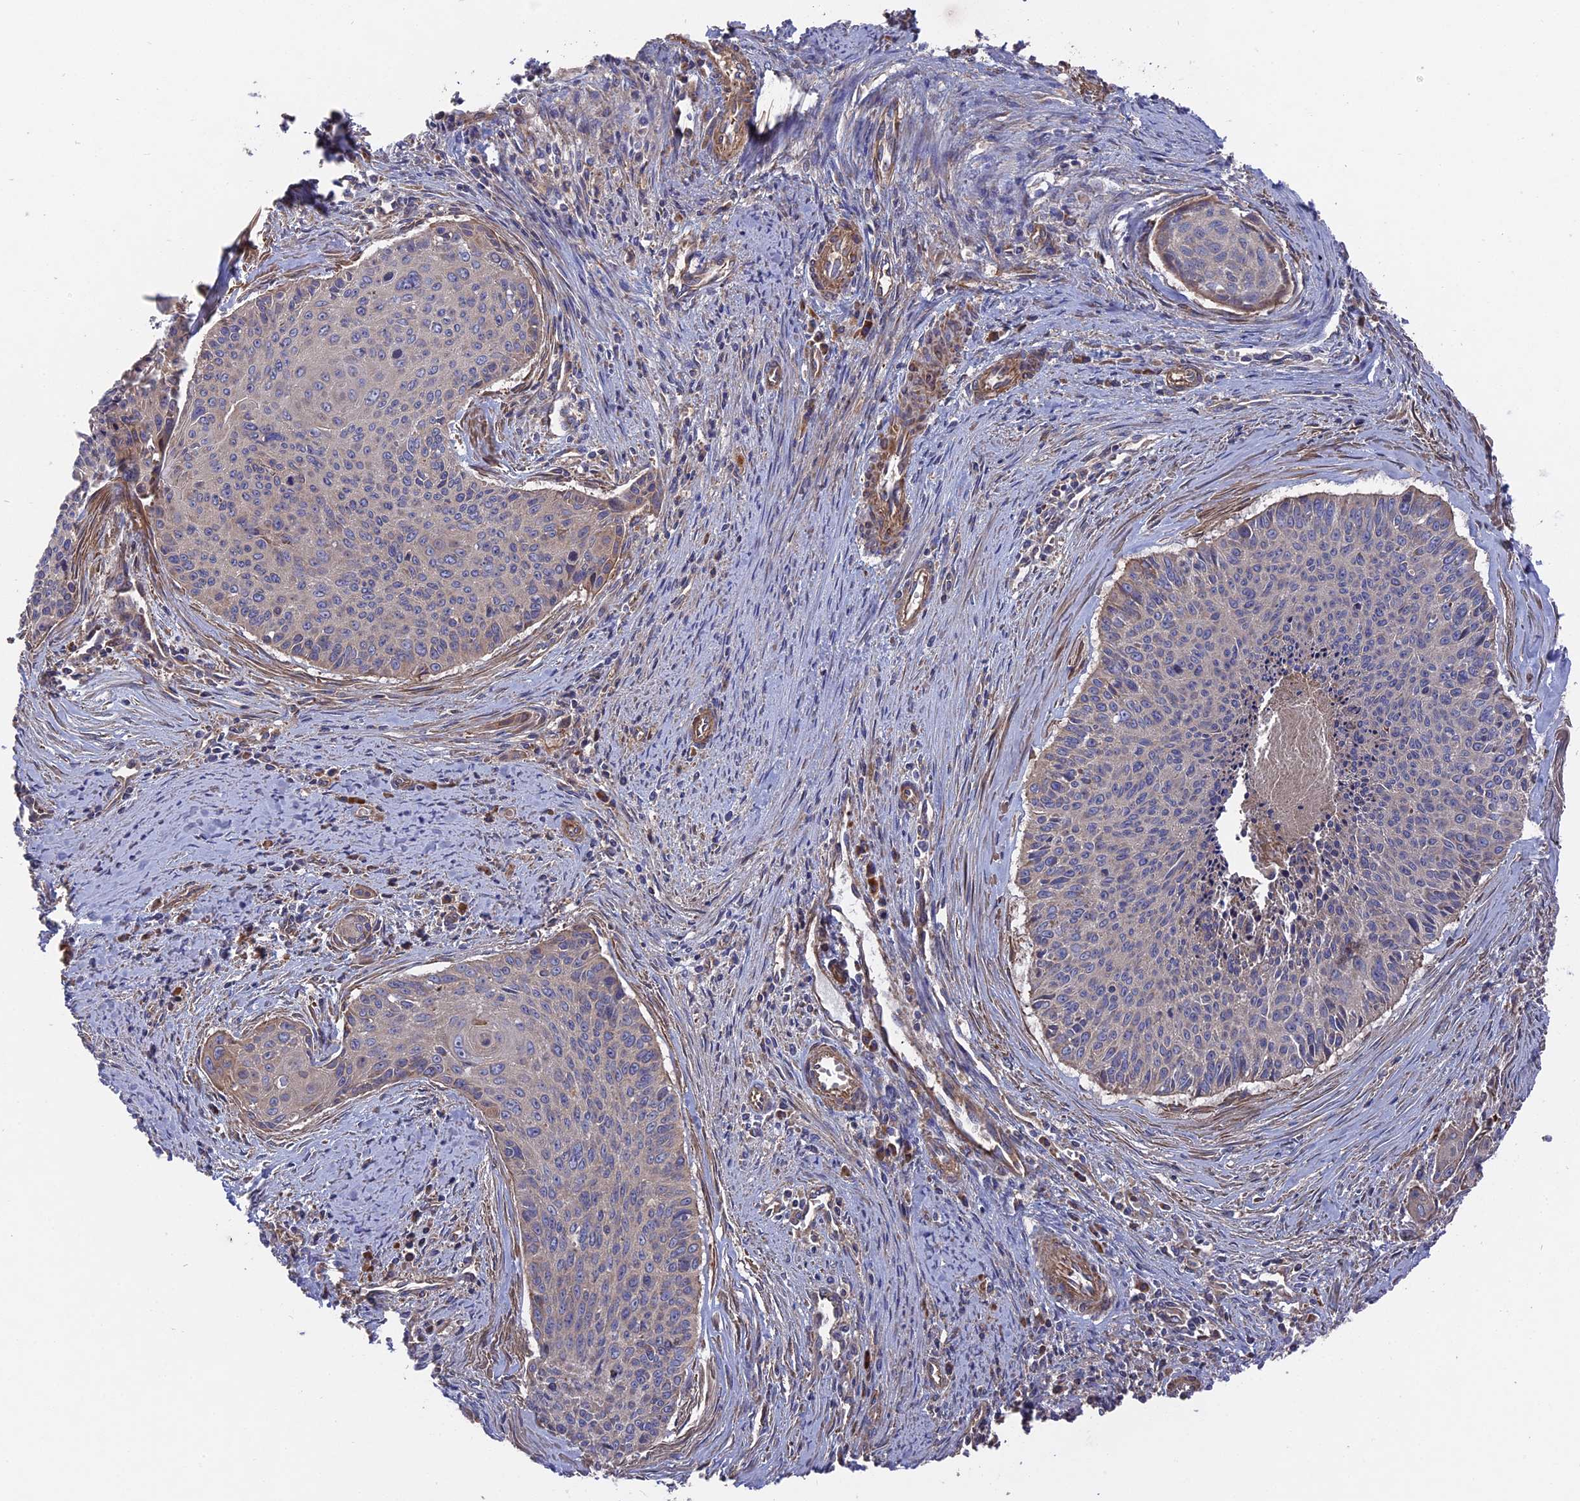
{"staining": {"intensity": "weak", "quantity": "<25%", "location": "cytoplasmic/membranous"}, "tissue": "cervical cancer", "cell_type": "Tumor cells", "image_type": "cancer", "snomed": [{"axis": "morphology", "description": "Squamous cell carcinoma, NOS"}, {"axis": "topography", "description": "Cervix"}], "caption": "Tumor cells are negative for protein expression in human cervical cancer. (IHC, brightfield microscopy, high magnification).", "gene": "TELO2", "patient": {"sex": "female", "age": 55}}